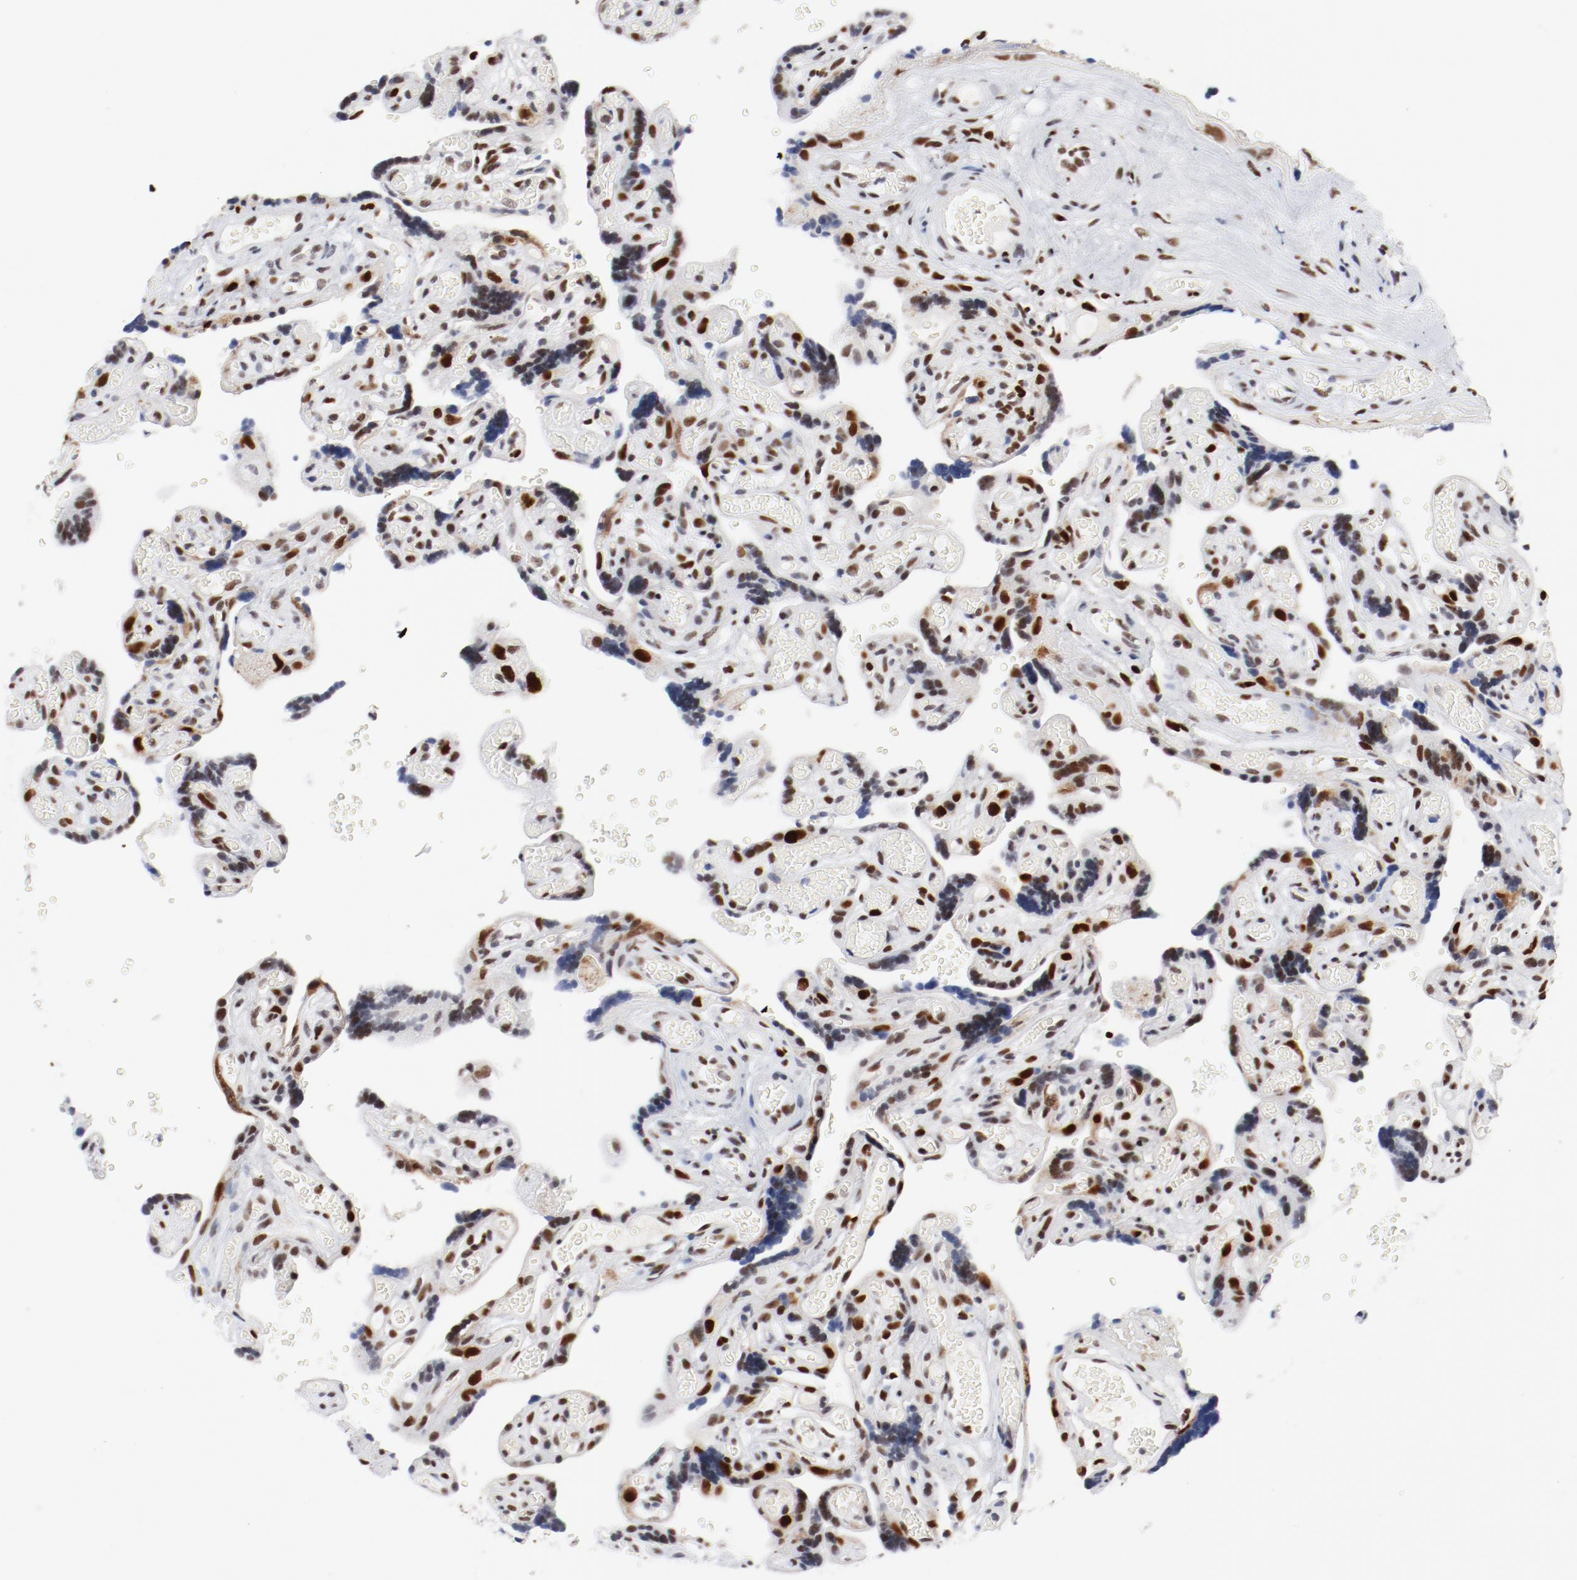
{"staining": {"intensity": "strong", "quantity": ">75%", "location": "nuclear"}, "tissue": "placenta", "cell_type": "Decidual cells", "image_type": "normal", "snomed": [{"axis": "morphology", "description": "Normal tissue, NOS"}, {"axis": "topography", "description": "Placenta"}], "caption": "The immunohistochemical stain labels strong nuclear positivity in decidual cells of unremarkable placenta. Immunohistochemistry stains the protein of interest in brown and the nuclei are stained blue.", "gene": "POLD1", "patient": {"sex": "female", "age": 30}}